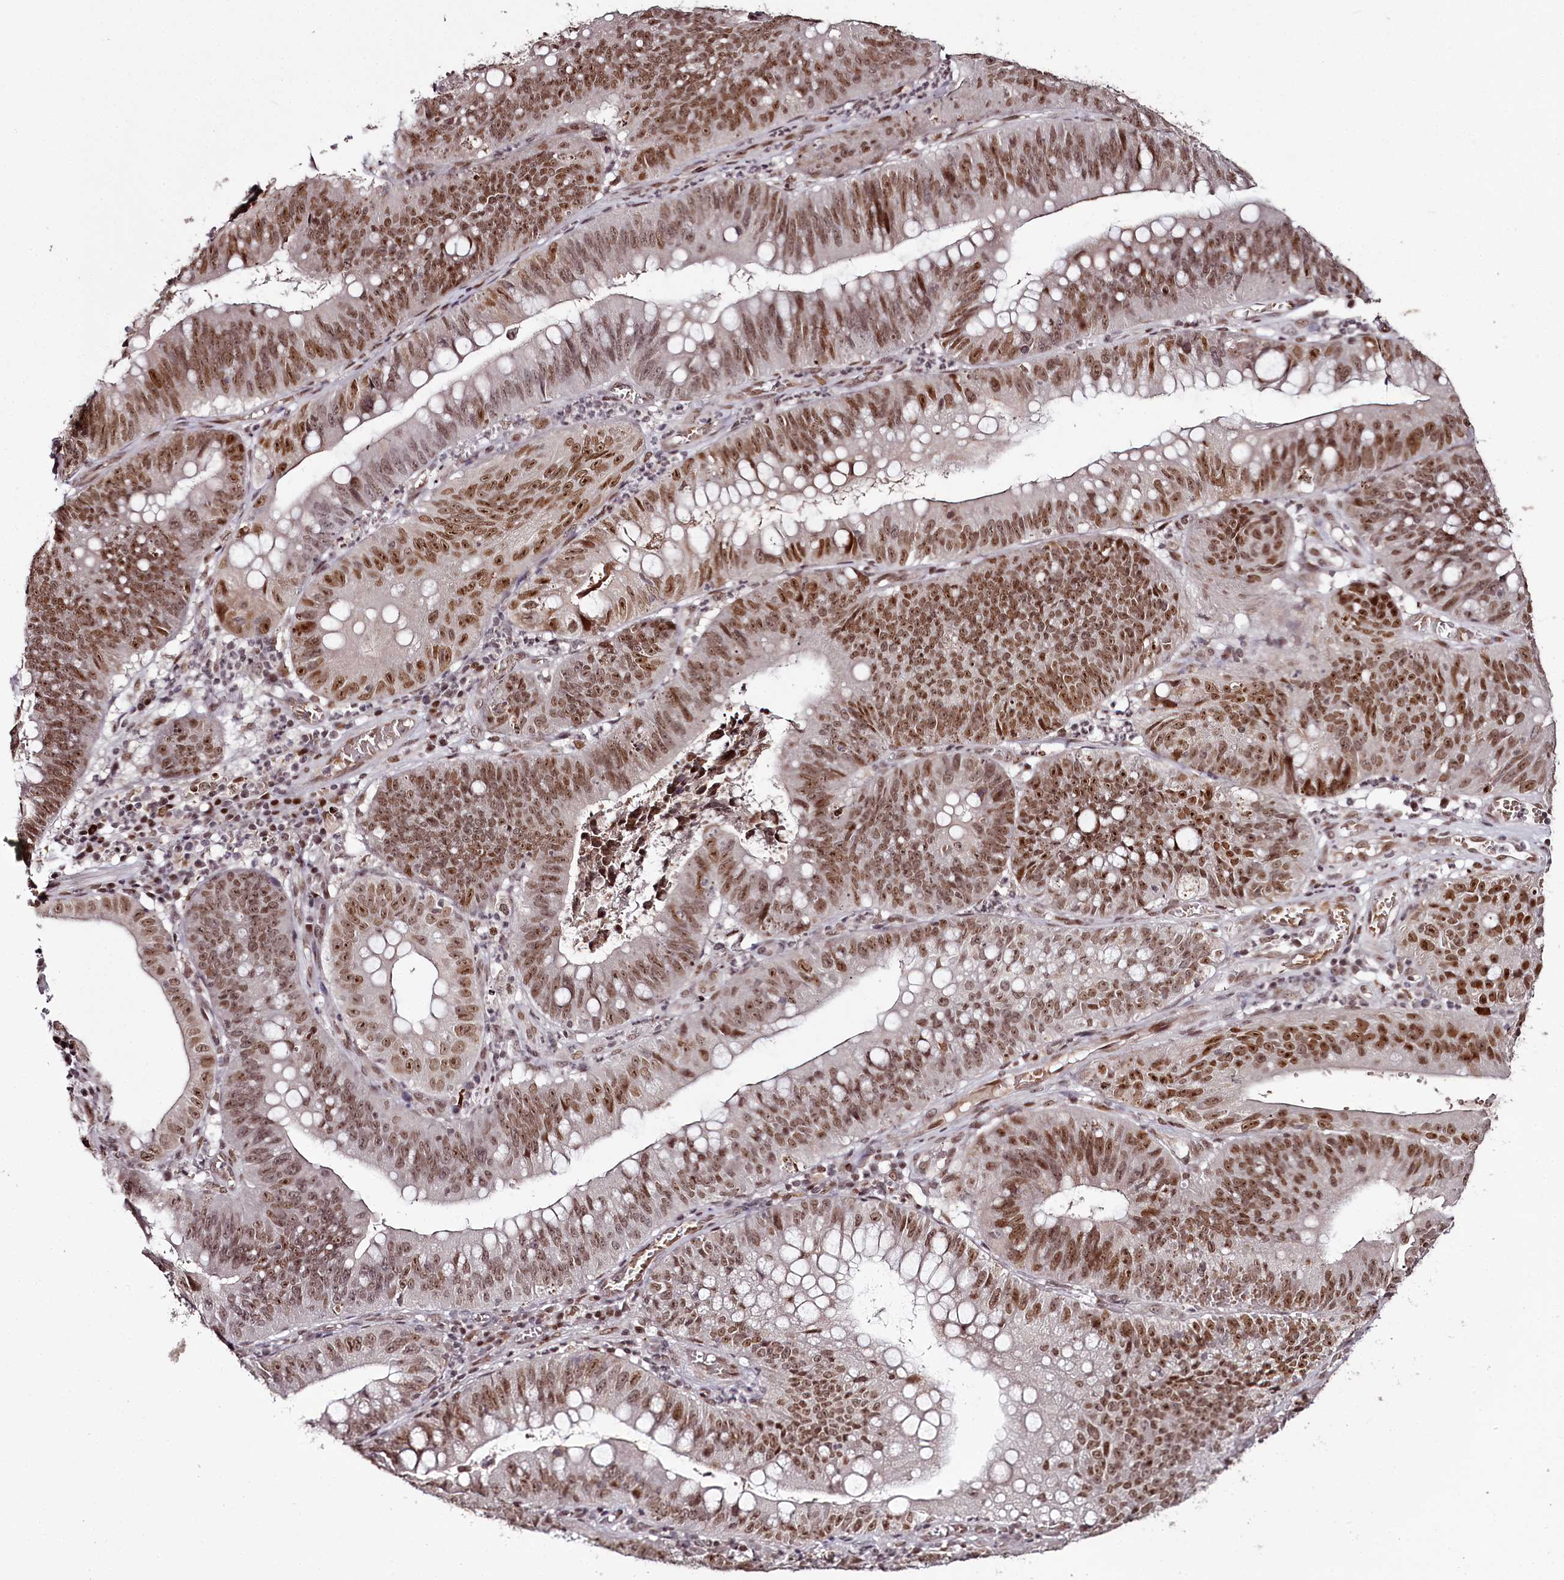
{"staining": {"intensity": "moderate", "quantity": ">75%", "location": "nuclear"}, "tissue": "stomach cancer", "cell_type": "Tumor cells", "image_type": "cancer", "snomed": [{"axis": "morphology", "description": "Adenocarcinoma, NOS"}, {"axis": "topography", "description": "Stomach"}], "caption": "An IHC histopathology image of tumor tissue is shown. Protein staining in brown shows moderate nuclear positivity in adenocarcinoma (stomach) within tumor cells.", "gene": "THYN1", "patient": {"sex": "male", "age": 59}}